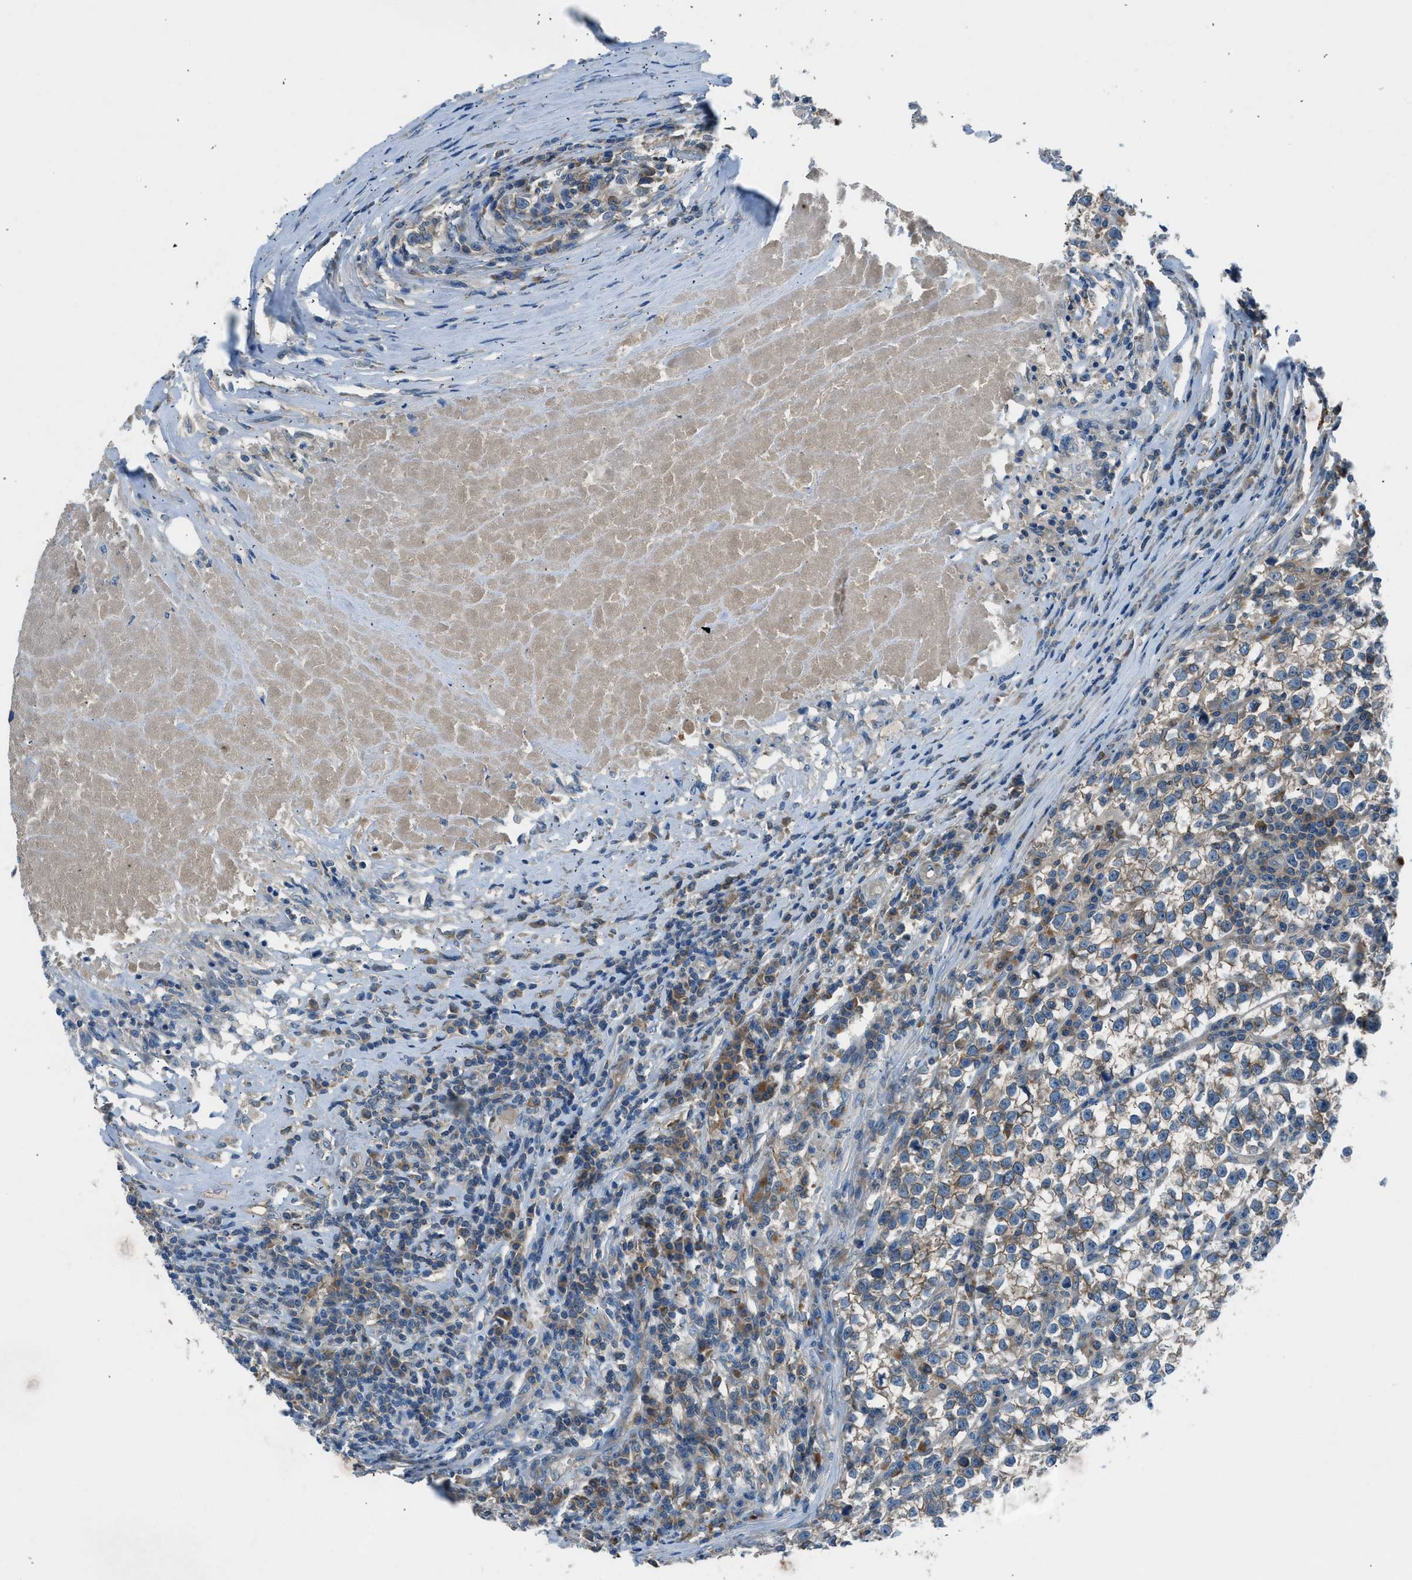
{"staining": {"intensity": "weak", "quantity": "25%-75%", "location": "cytoplasmic/membranous"}, "tissue": "testis cancer", "cell_type": "Tumor cells", "image_type": "cancer", "snomed": [{"axis": "morphology", "description": "Normal tissue, NOS"}, {"axis": "morphology", "description": "Seminoma, NOS"}, {"axis": "topography", "description": "Testis"}], "caption": "Immunohistochemistry (IHC) staining of testis cancer, which reveals low levels of weak cytoplasmic/membranous positivity in approximately 25%-75% of tumor cells indicating weak cytoplasmic/membranous protein staining. The staining was performed using DAB (brown) for protein detection and nuclei were counterstained in hematoxylin (blue).", "gene": "BMP1", "patient": {"sex": "male", "age": 43}}